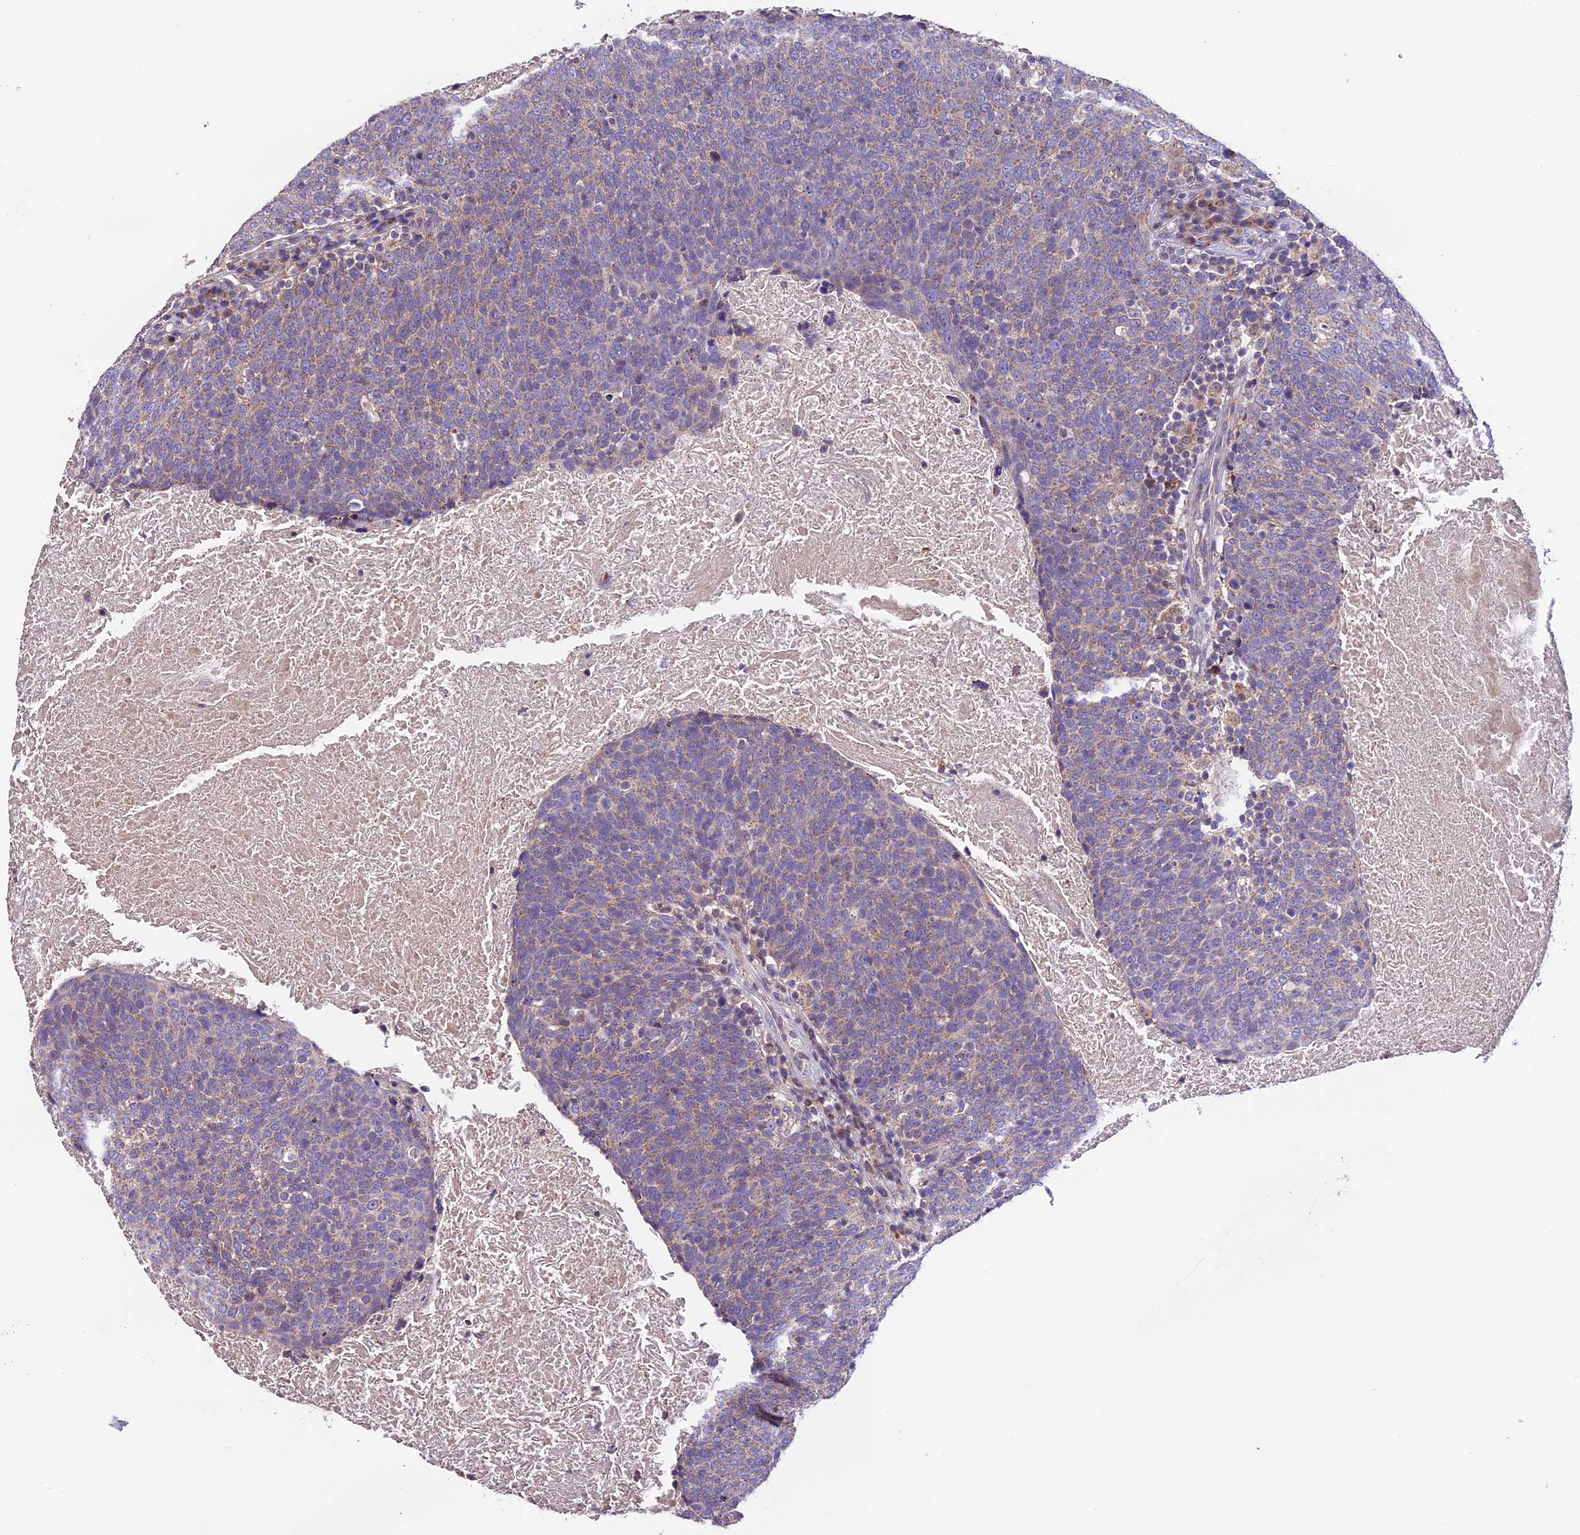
{"staining": {"intensity": "weak", "quantity": "25%-75%", "location": "cytoplasmic/membranous"}, "tissue": "head and neck cancer", "cell_type": "Tumor cells", "image_type": "cancer", "snomed": [{"axis": "morphology", "description": "Squamous cell carcinoma, NOS"}, {"axis": "morphology", "description": "Squamous cell carcinoma, metastatic, NOS"}, {"axis": "topography", "description": "Lymph node"}, {"axis": "topography", "description": "Head-Neck"}], "caption": "Immunohistochemistry (IHC) (DAB) staining of head and neck squamous cell carcinoma demonstrates weak cytoplasmic/membranous protein expression in approximately 25%-75% of tumor cells.", "gene": "DDX28", "patient": {"sex": "male", "age": 62}}